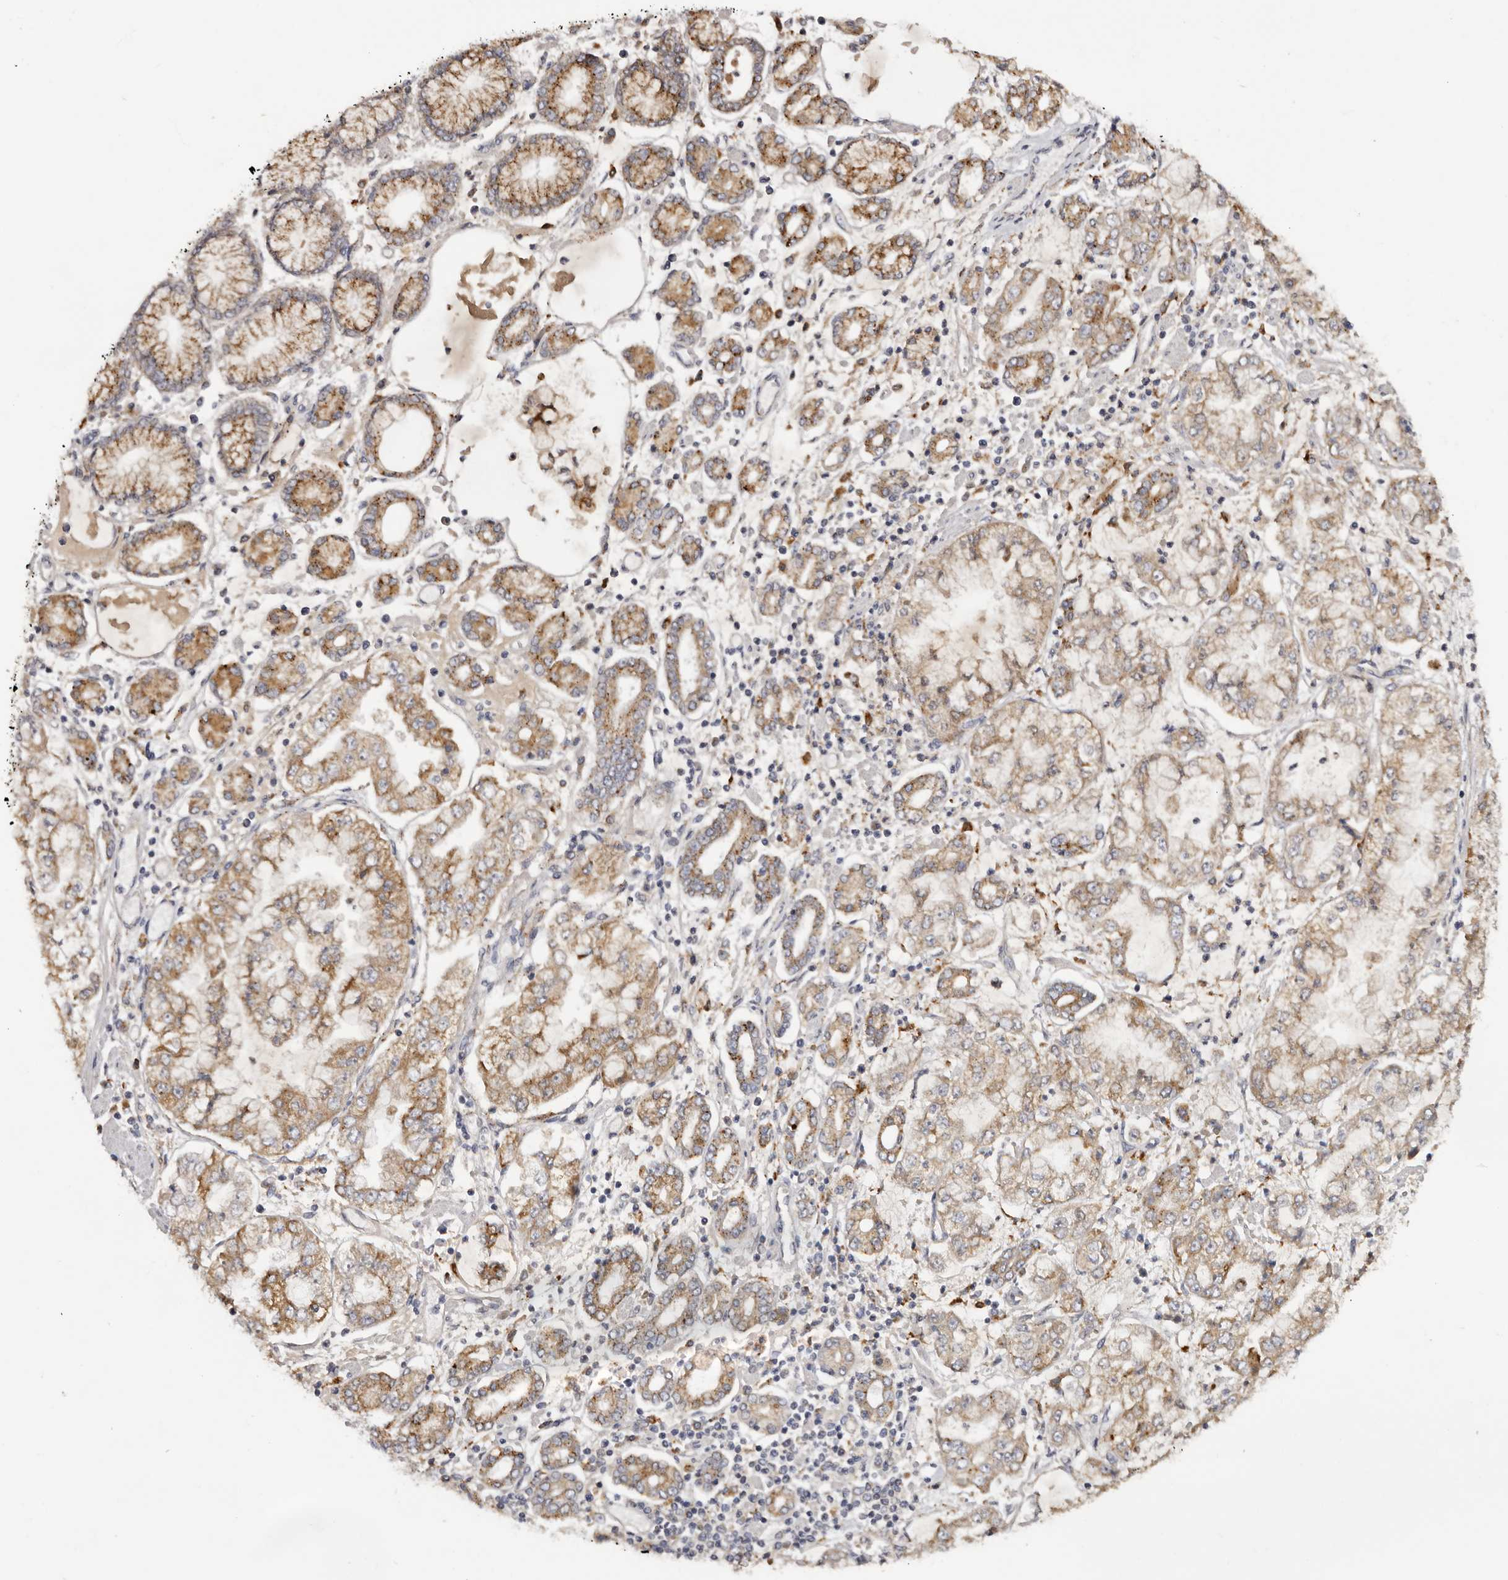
{"staining": {"intensity": "moderate", "quantity": ">75%", "location": "cytoplasmic/membranous"}, "tissue": "stomach cancer", "cell_type": "Tumor cells", "image_type": "cancer", "snomed": [{"axis": "morphology", "description": "Adenocarcinoma, NOS"}, {"axis": "topography", "description": "Stomach"}], "caption": "Tumor cells show medium levels of moderate cytoplasmic/membranous staining in approximately >75% of cells in human adenocarcinoma (stomach).", "gene": "DAP", "patient": {"sex": "male", "age": 76}}